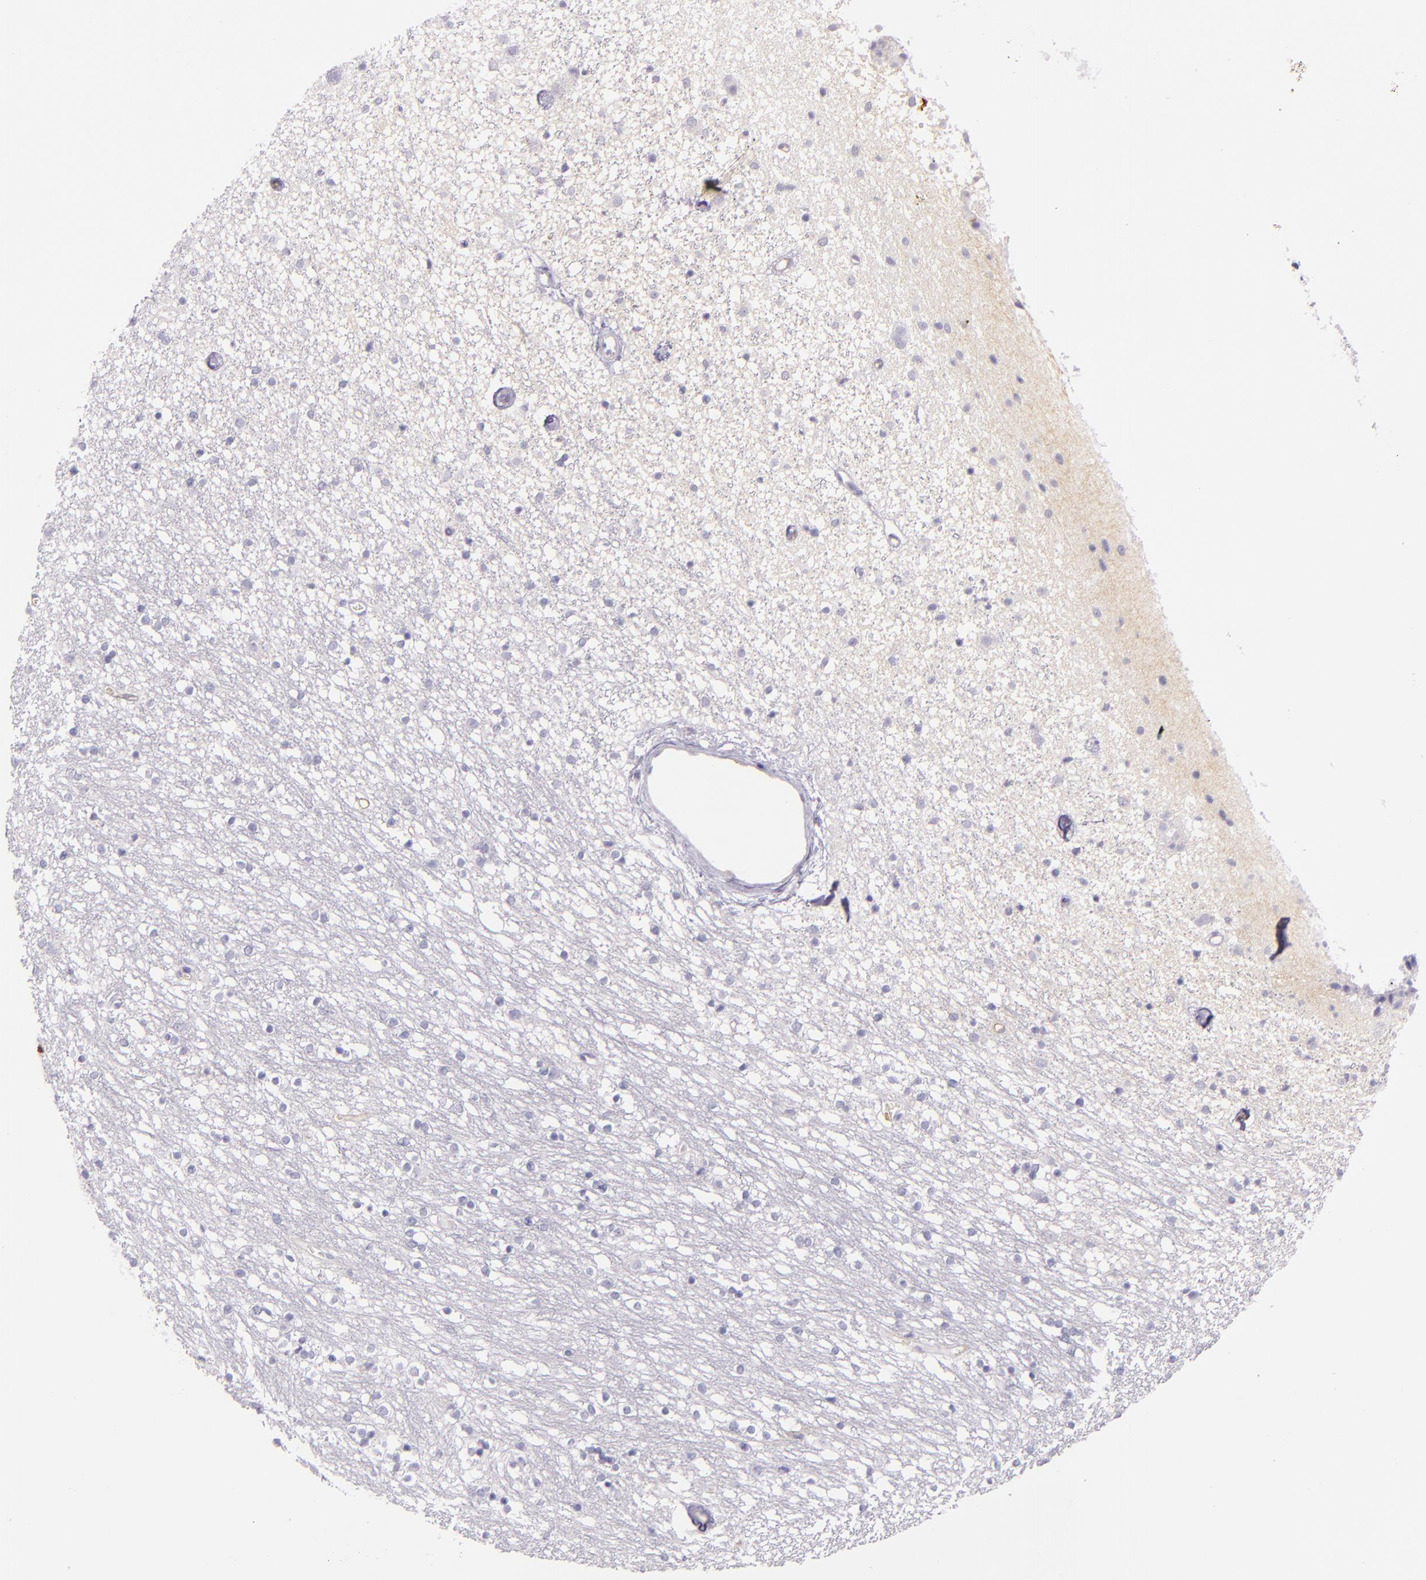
{"staining": {"intensity": "negative", "quantity": "none", "location": "none"}, "tissue": "caudate", "cell_type": "Glial cells", "image_type": "normal", "snomed": [{"axis": "morphology", "description": "Normal tissue, NOS"}, {"axis": "topography", "description": "Lateral ventricle wall"}], "caption": "Immunohistochemistry histopathology image of normal human caudate stained for a protein (brown), which reveals no positivity in glial cells. (DAB (3,3'-diaminobenzidine) immunohistochemistry, high magnification).", "gene": "ICAM1", "patient": {"sex": "female", "age": 54}}